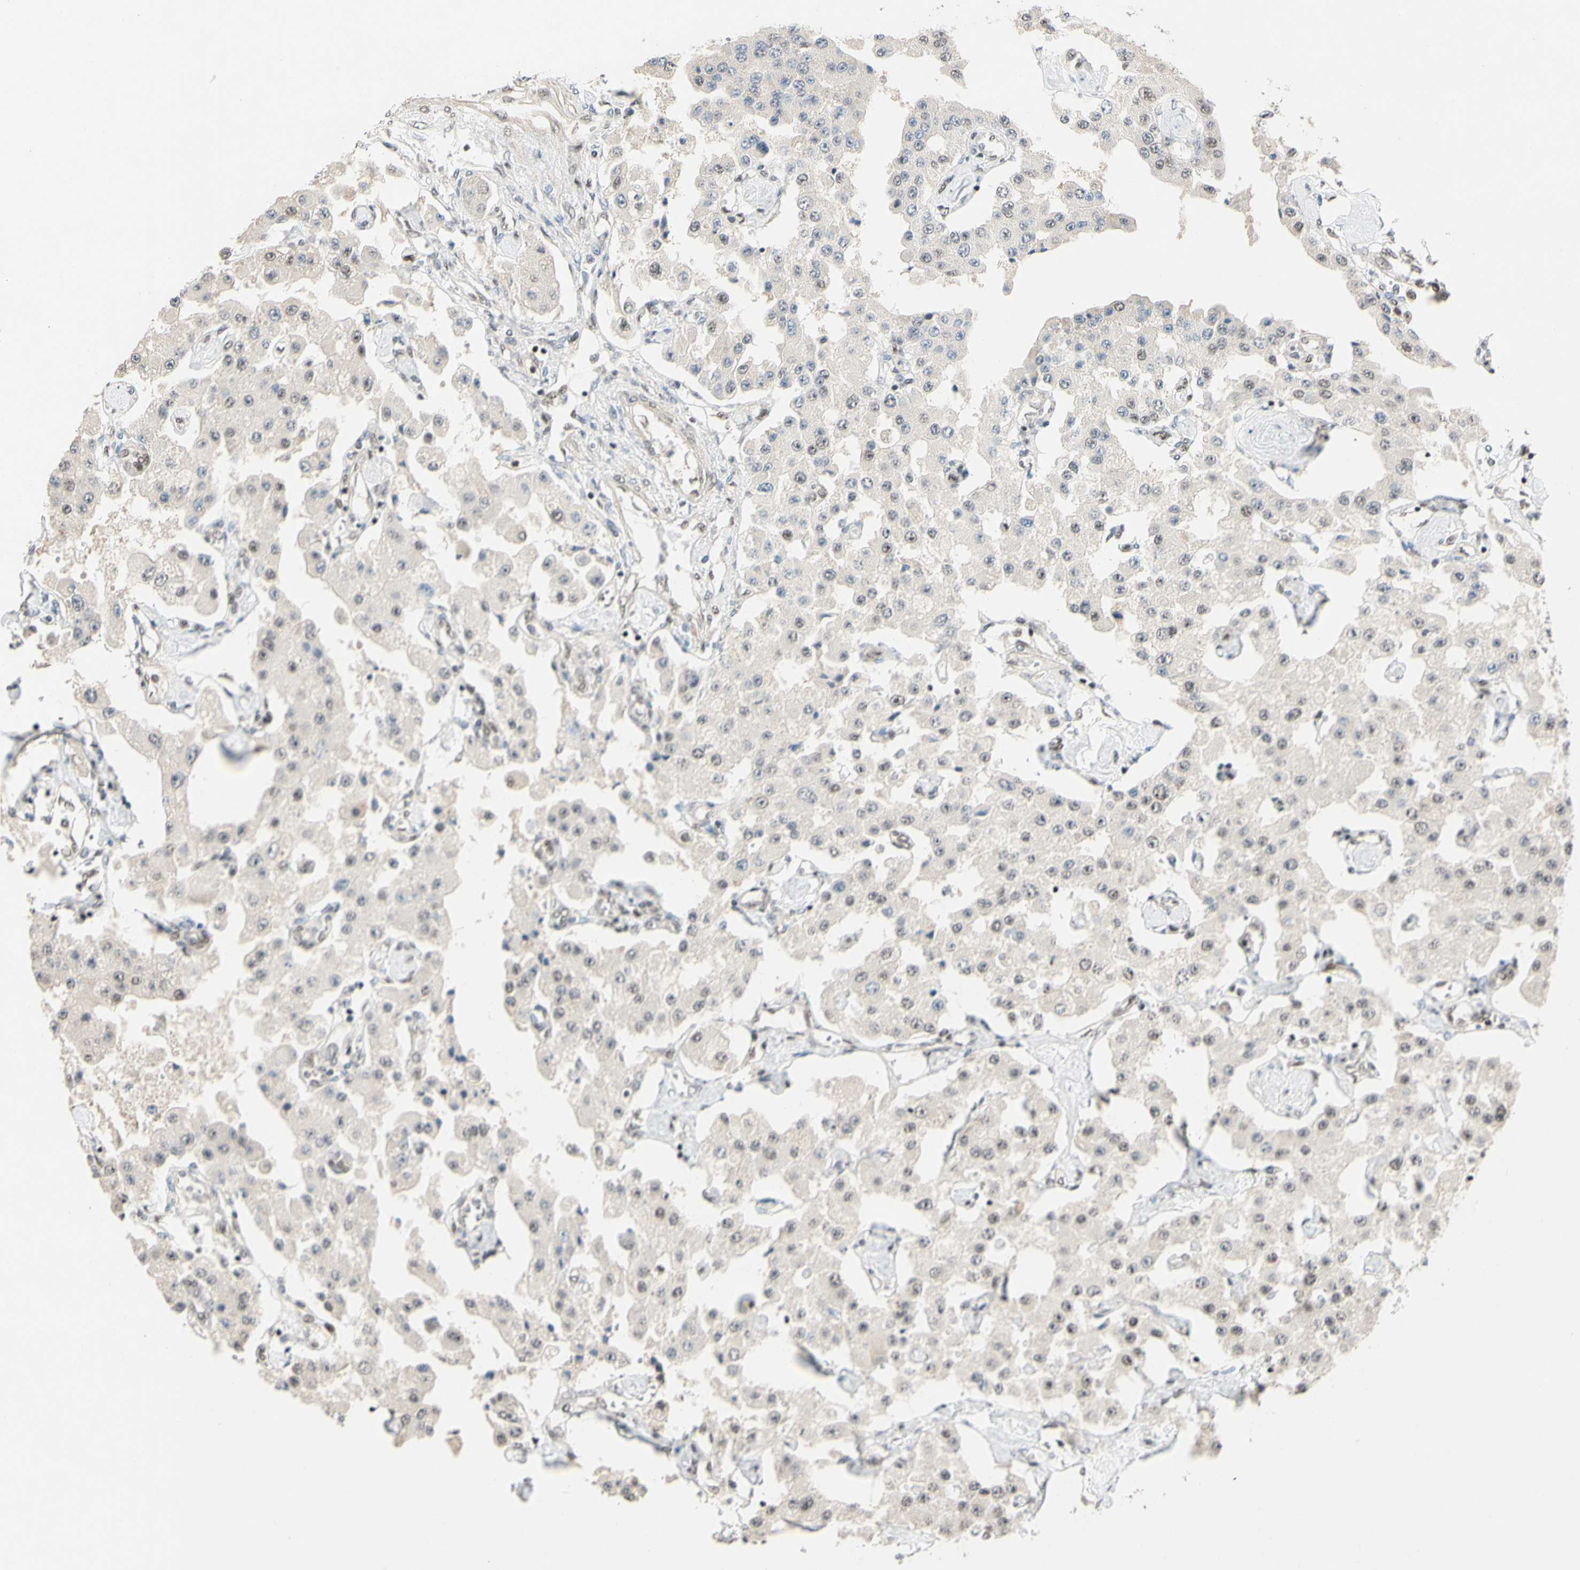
{"staining": {"intensity": "weak", "quantity": "<25%", "location": "nuclear"}, "tissue": "carcinoid", "cell_type": "Tumor cells", "image_type": "cancer", "snomed": [{"axis": "morphology", "description": "Carcinoid, malignant, NOS"}, {"axis": "topography", "description": "Pancreas"}], "caption": "Photomicrograph shows no protein expression in tumor cells of carcinoid tissue. (DAB immunohistochemistry (IHC), high magnification).", "gene": "TAF4", "patient": {"sex": "male", "age": 41}}